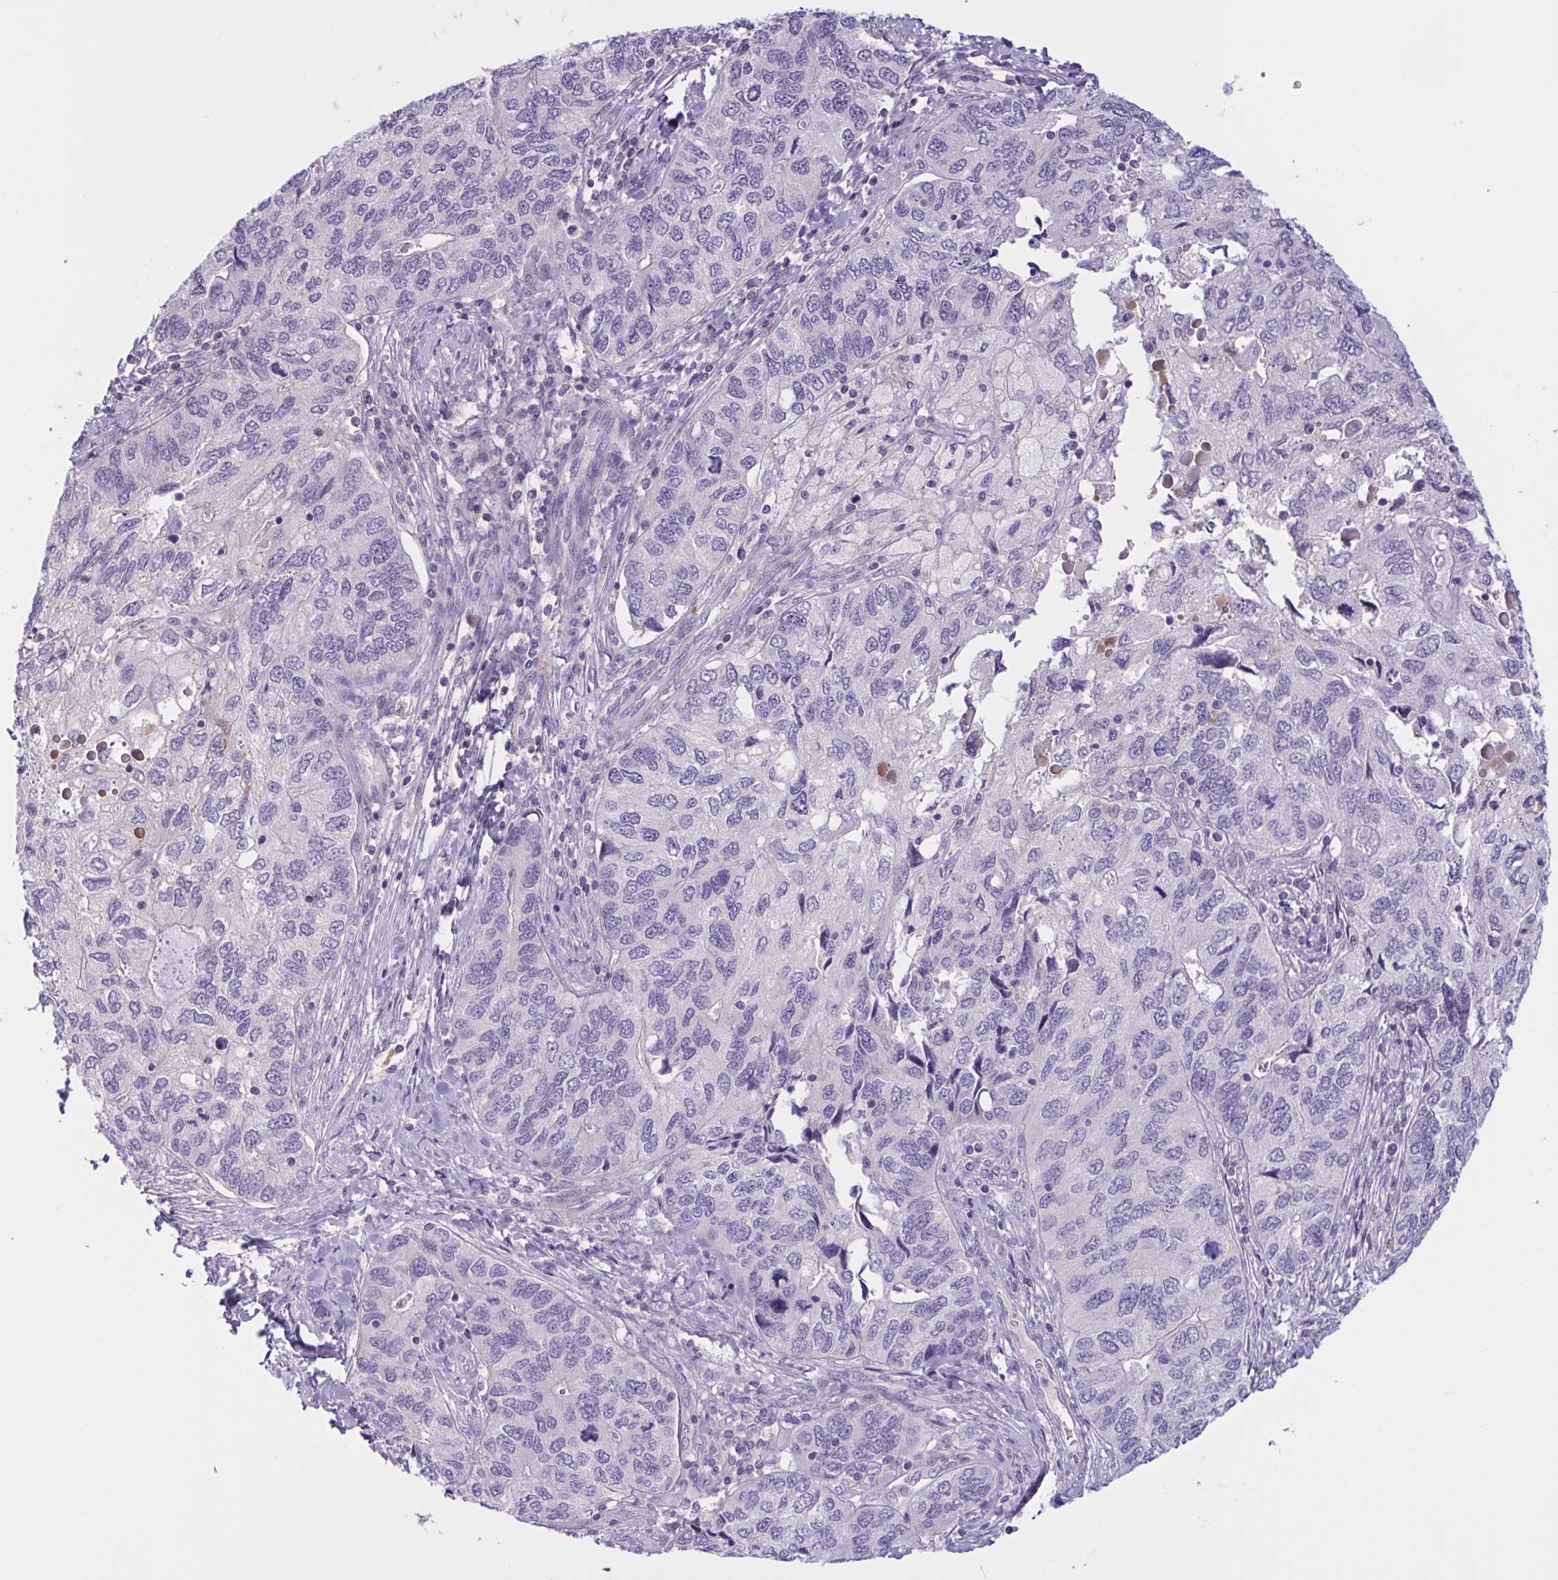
{"staining": {"intensity": "negative", "quantity": "none", "location": "none"}, "tissue": "endometrial cancer", "cell_type": "Tumor cells", "image_type": "cancer", "snomed": [{"axis": "morphology", "description": "Carcinoma, NOS"}, {"axis": "topography", "description": "Uterus"}], "caption": "Immunohistochemistry micrograph of human endometrial cancer stained for a protein (brown), which exhibits no positivity in tumor cells.", "gene": "WNT9B", "patient": {"sex": "female", "age": 76}}